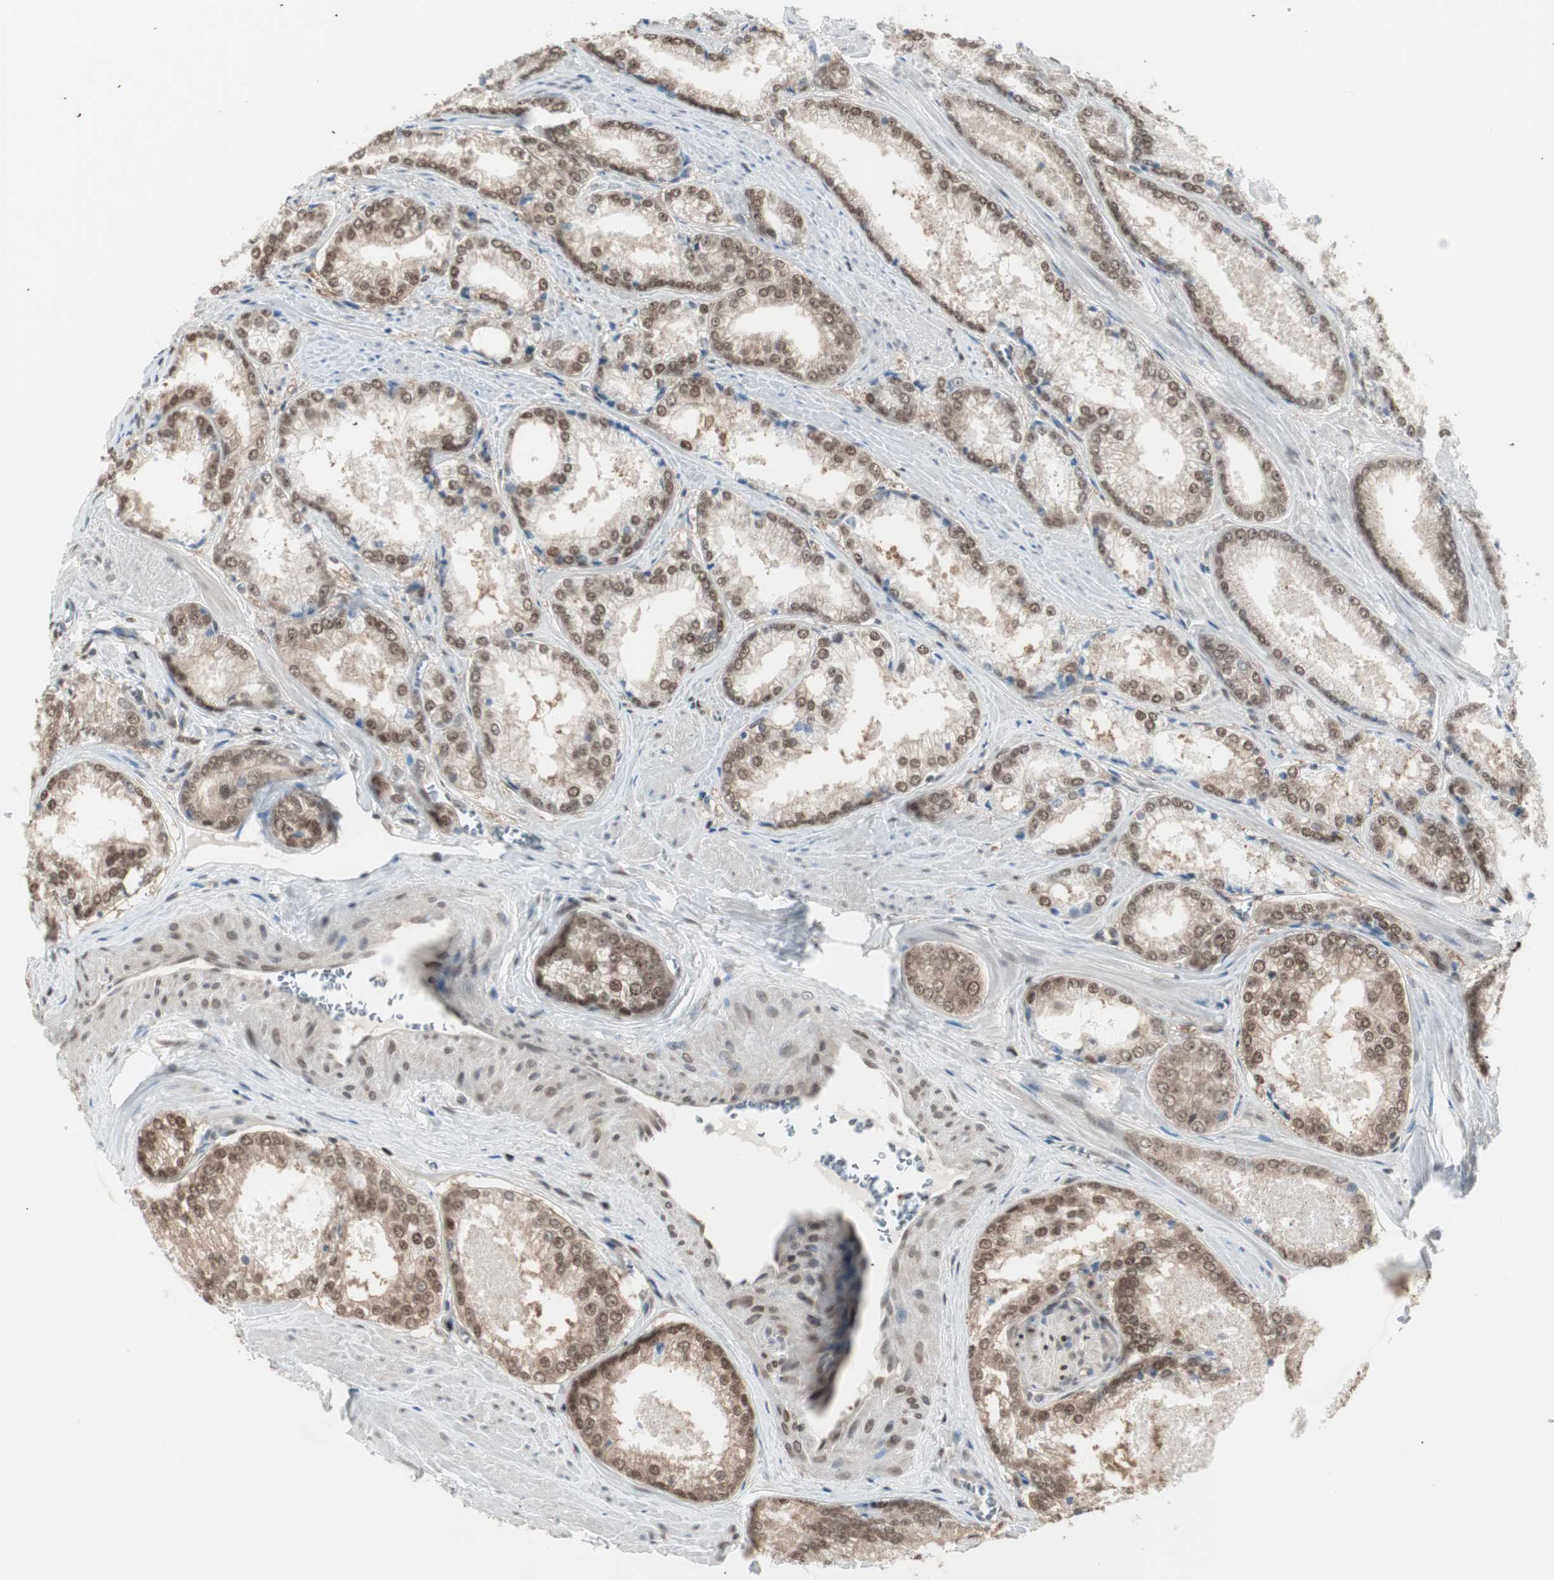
{"staining": {"intensity": "moderate", "quantity": ">75%", "location": "nuclear"}, "tissue": "prostate cancer", "cell_type": "Tumor cells", "image_type": "cancer", "snomed": [{"axis": "morphology", "description": "Adenocarcinoma, Low grade"}, {"axis": "topography", "description": "Prostate"}], "caption": "Immunohistochemical staining of prostate cancer (adenocarcinoma (low-grade)) displays medium levels of moderate nuclear protein expression in approximately >75% of tumor cells. (DAB (3,3'-diaminobenzidine) IHC, brown staining for protein, blue staining for nuclei).", "gene": "LONP2", "patient": {"sex": "male", "age": 64}}